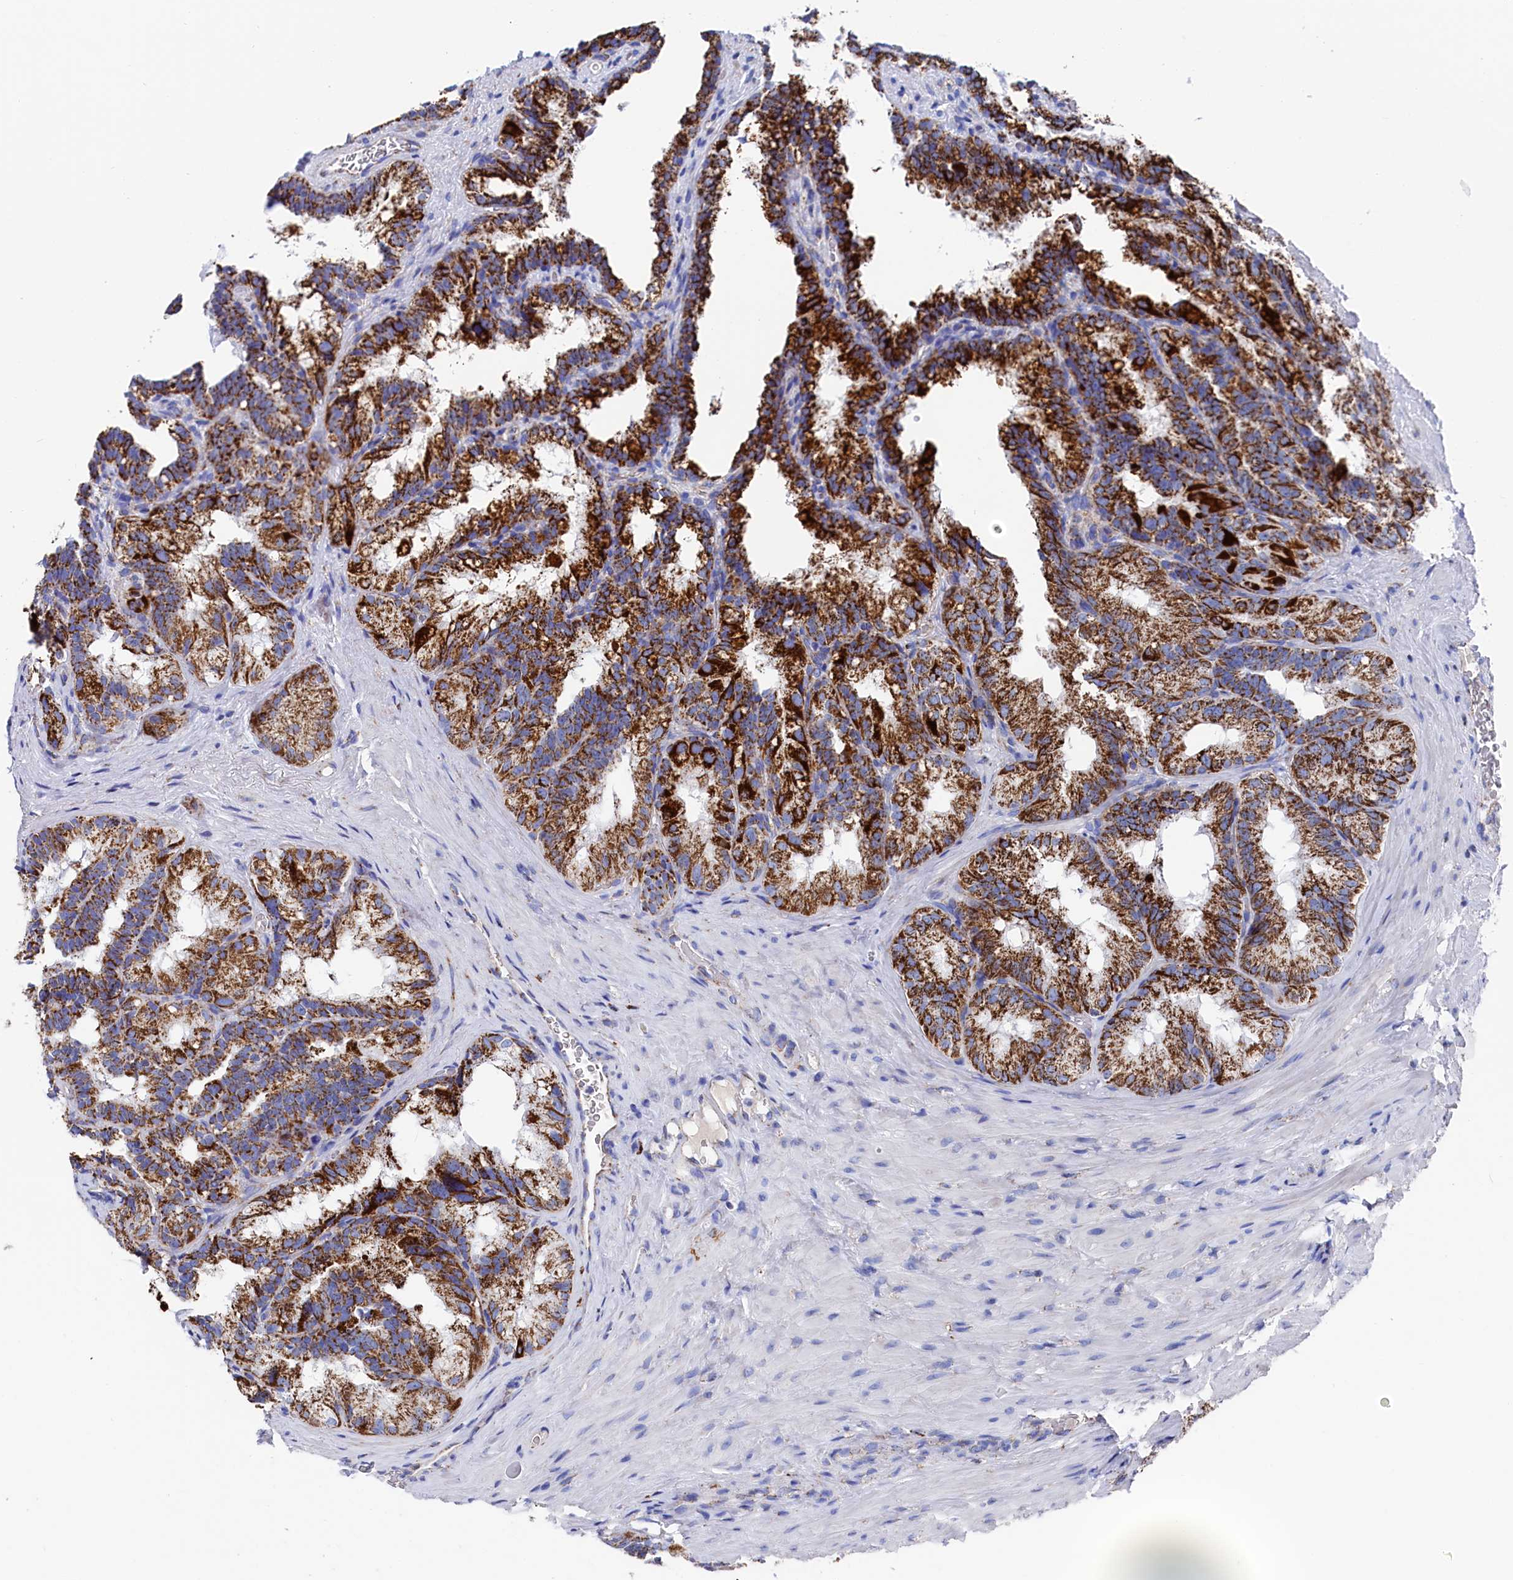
{"staining": {"intensity": "strong", "quantity": ">75%", "location": "cytoplasmic/membranous"}, "tissue": "seminal vesicle", "cell_type": "Glandular cells", "image_type": "normal", "snomed": [{"axis": "morphology", "description": "Normal tissue, NOS"}, {"axis": "topography", "description": "Seminal veicle"}], "caption": "Human seminal vesicle stained for a protein (brown) shows strong cytoplasmic/membranous positive expression in about >75% of glandular cells.", "gene": "MMAB", "patient": {"sex": "male", "age": 60}}